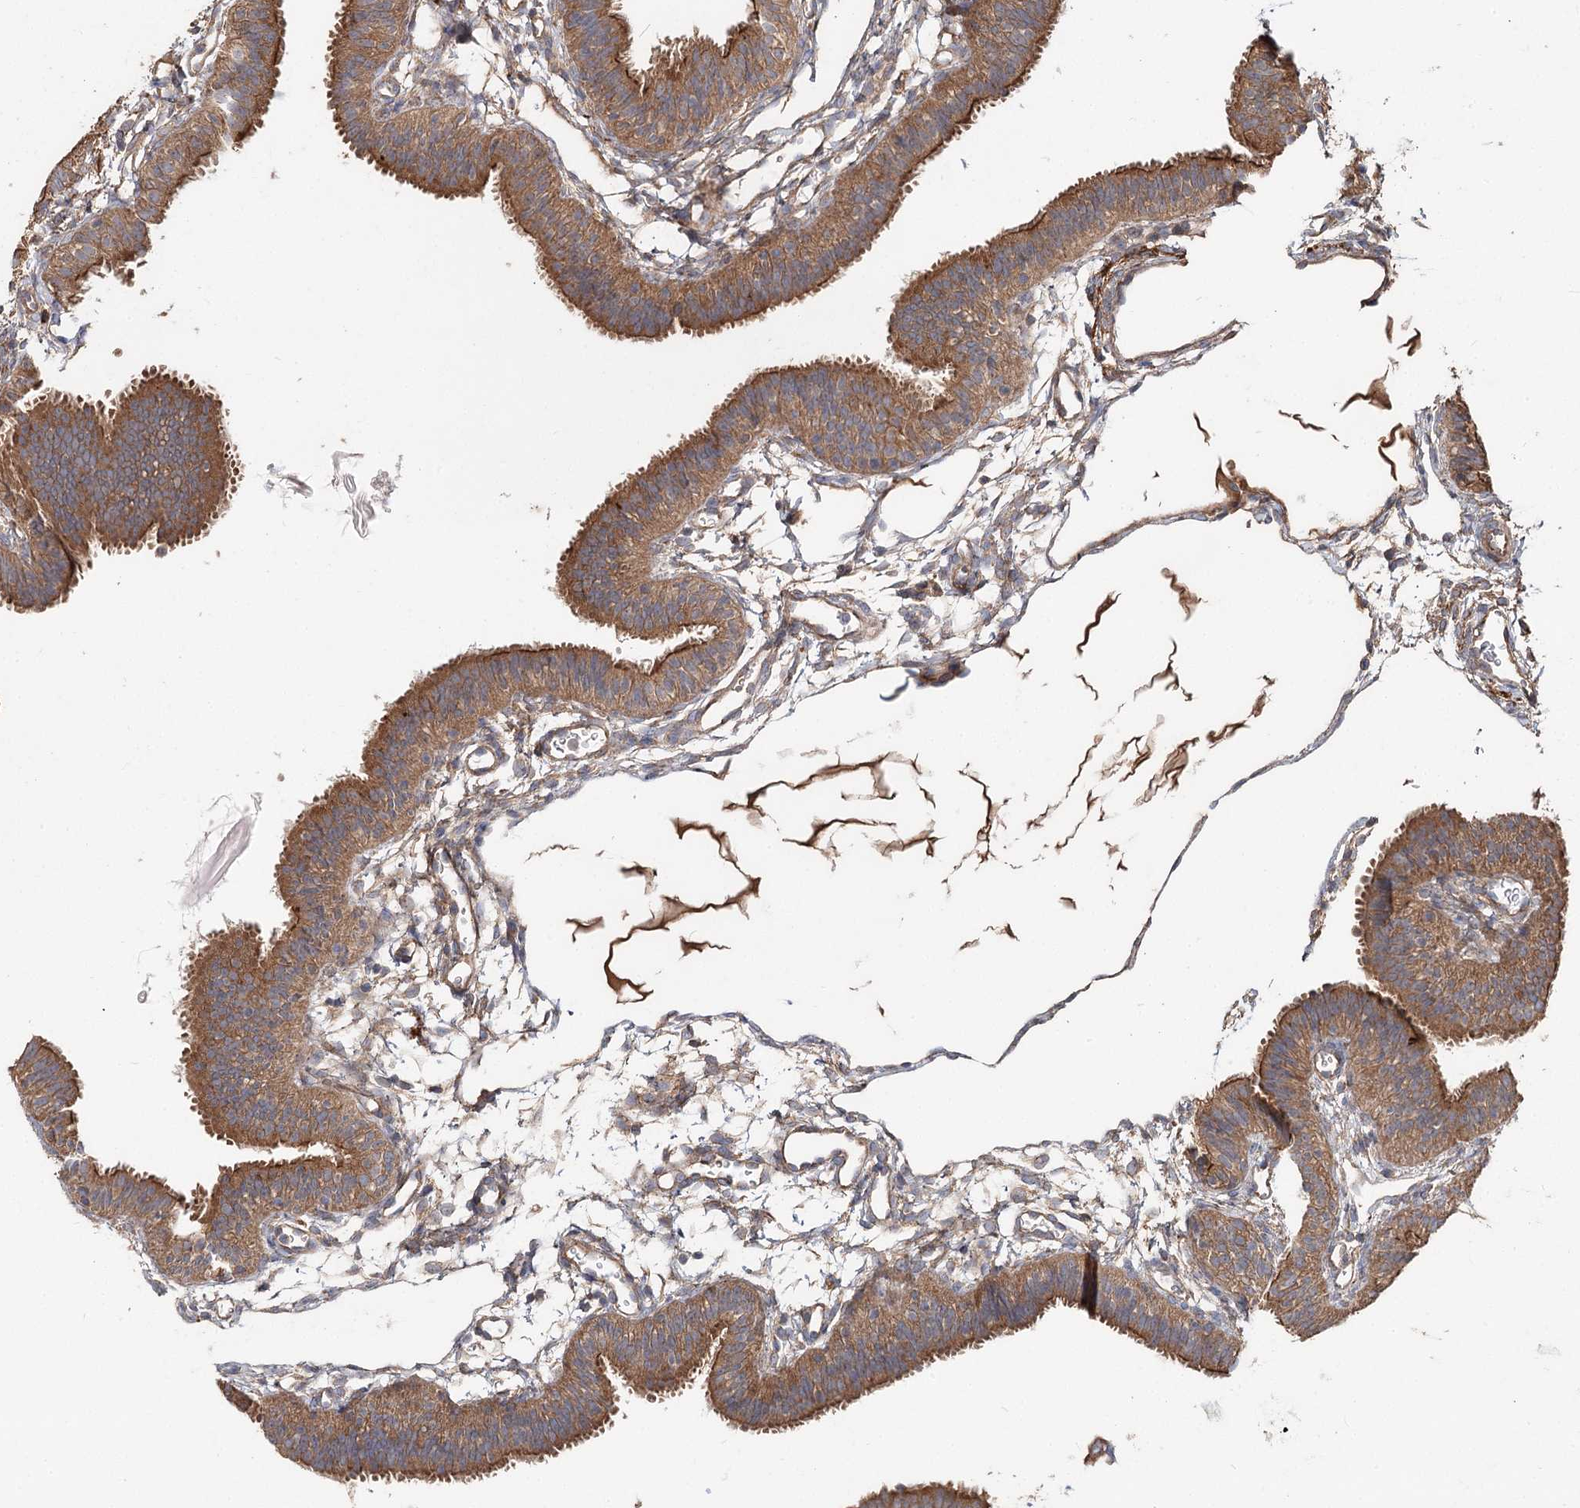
{"staining": {"intensity": "moderate", "quantity": ">75%", "location": "cytoplasmic/membranous"}, "tissue": "fallopian tube", "cell_type": "Glandular cells", "image_type": "normal", "snomed": [{"axis": "morphology", "description": "Normal tissue, NOS"}, {"axis": "topography", "description": "Fallopian tube"}], "caption": "Protein staining demonstrates moderate cytoplasmic/membranous staining in approximately >75% of glandular cells in normal fallopian tube. (Brightfield microscopy of DAB IHC at high magnification).", "gene": "SPART", "patient": {"sex": "female", "age": 35}}